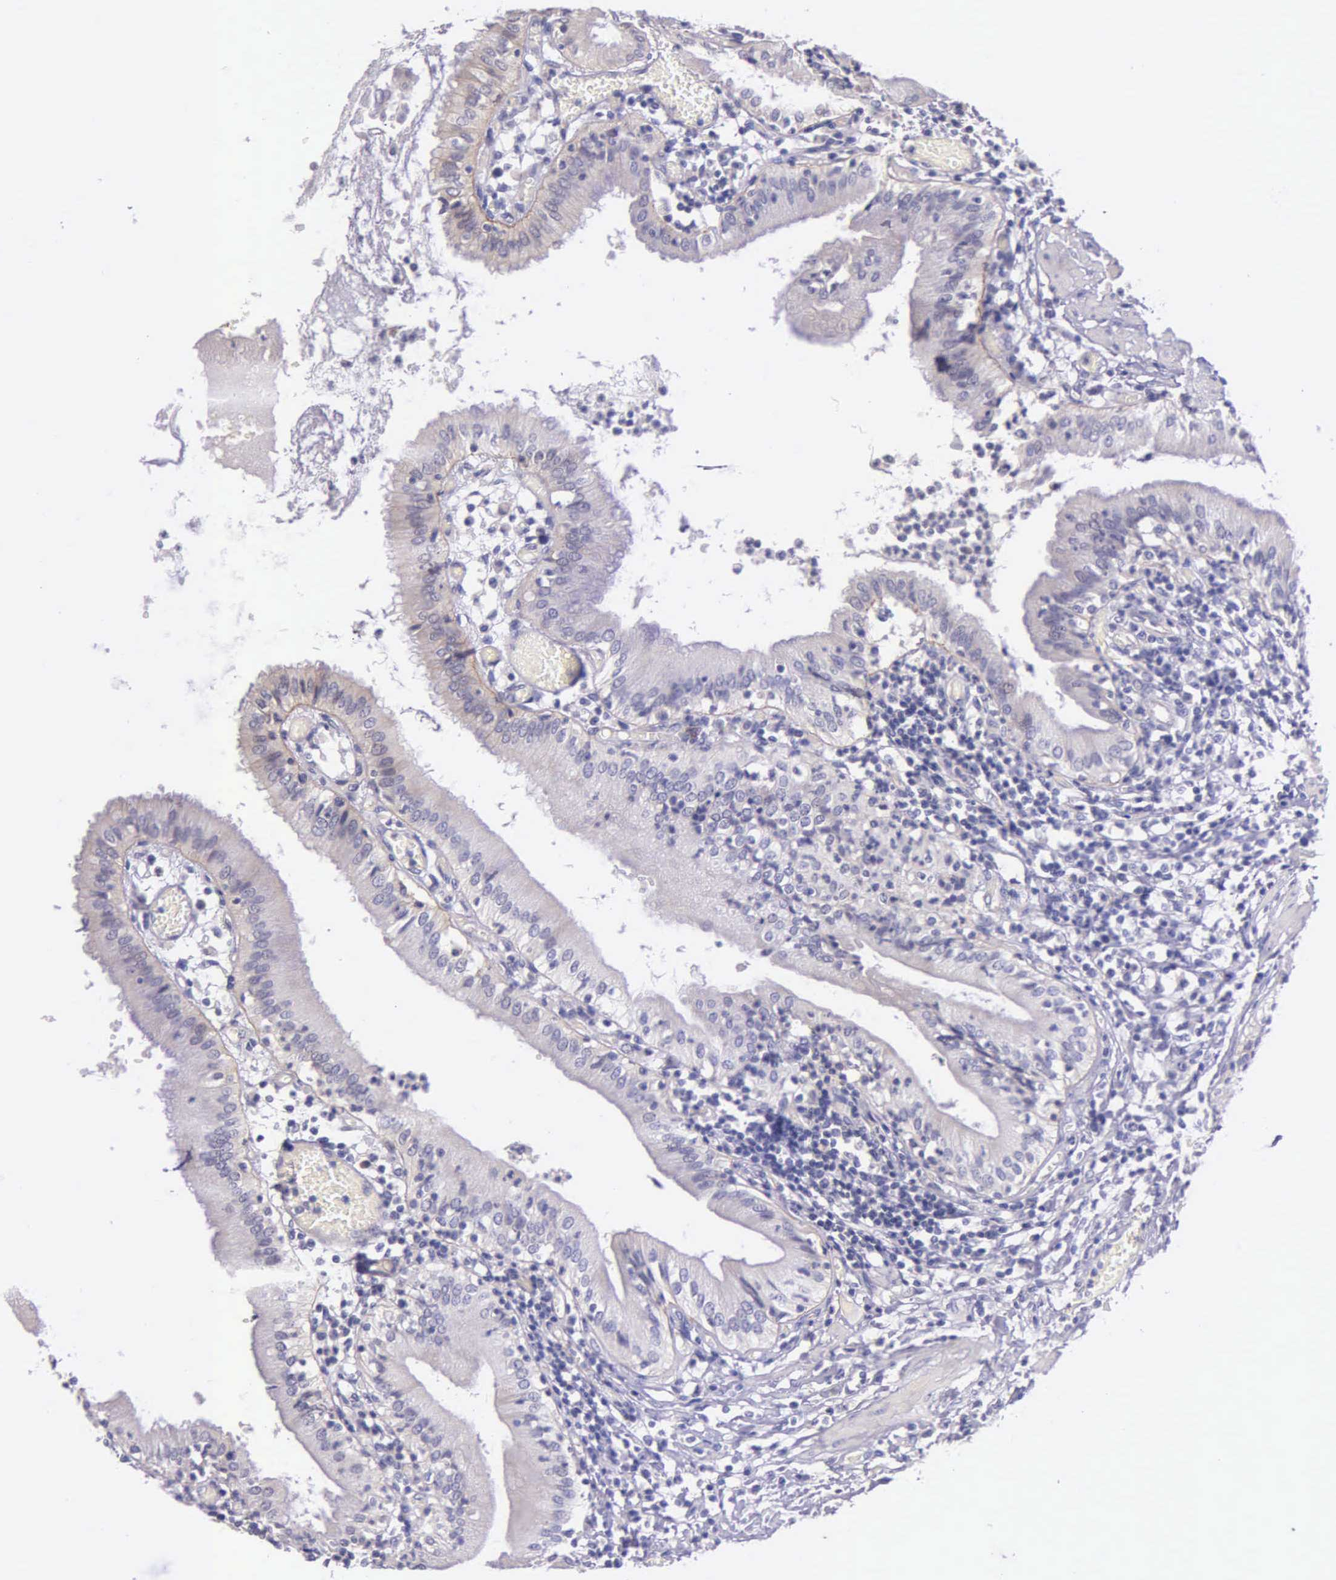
{"staining": {"intensity": "negative", "quantity": "none", "location": "none"}, "tissue": "gallbladder", "cell_type": "Glandular cells", "image_type": "normal", "snomed": [{"axis": "morphology", "description": "Normal tissue, NOS"}, {"axis": "topography", "description": "Gallbladder"}], "caption": "Immunohistochemistry micrograph of benign gallbladder stained for a protein (brown), which demonstrates no expression in glandular cells.", "gene": "THSD7A", "patient": {"sex": "male", "age": 58}}